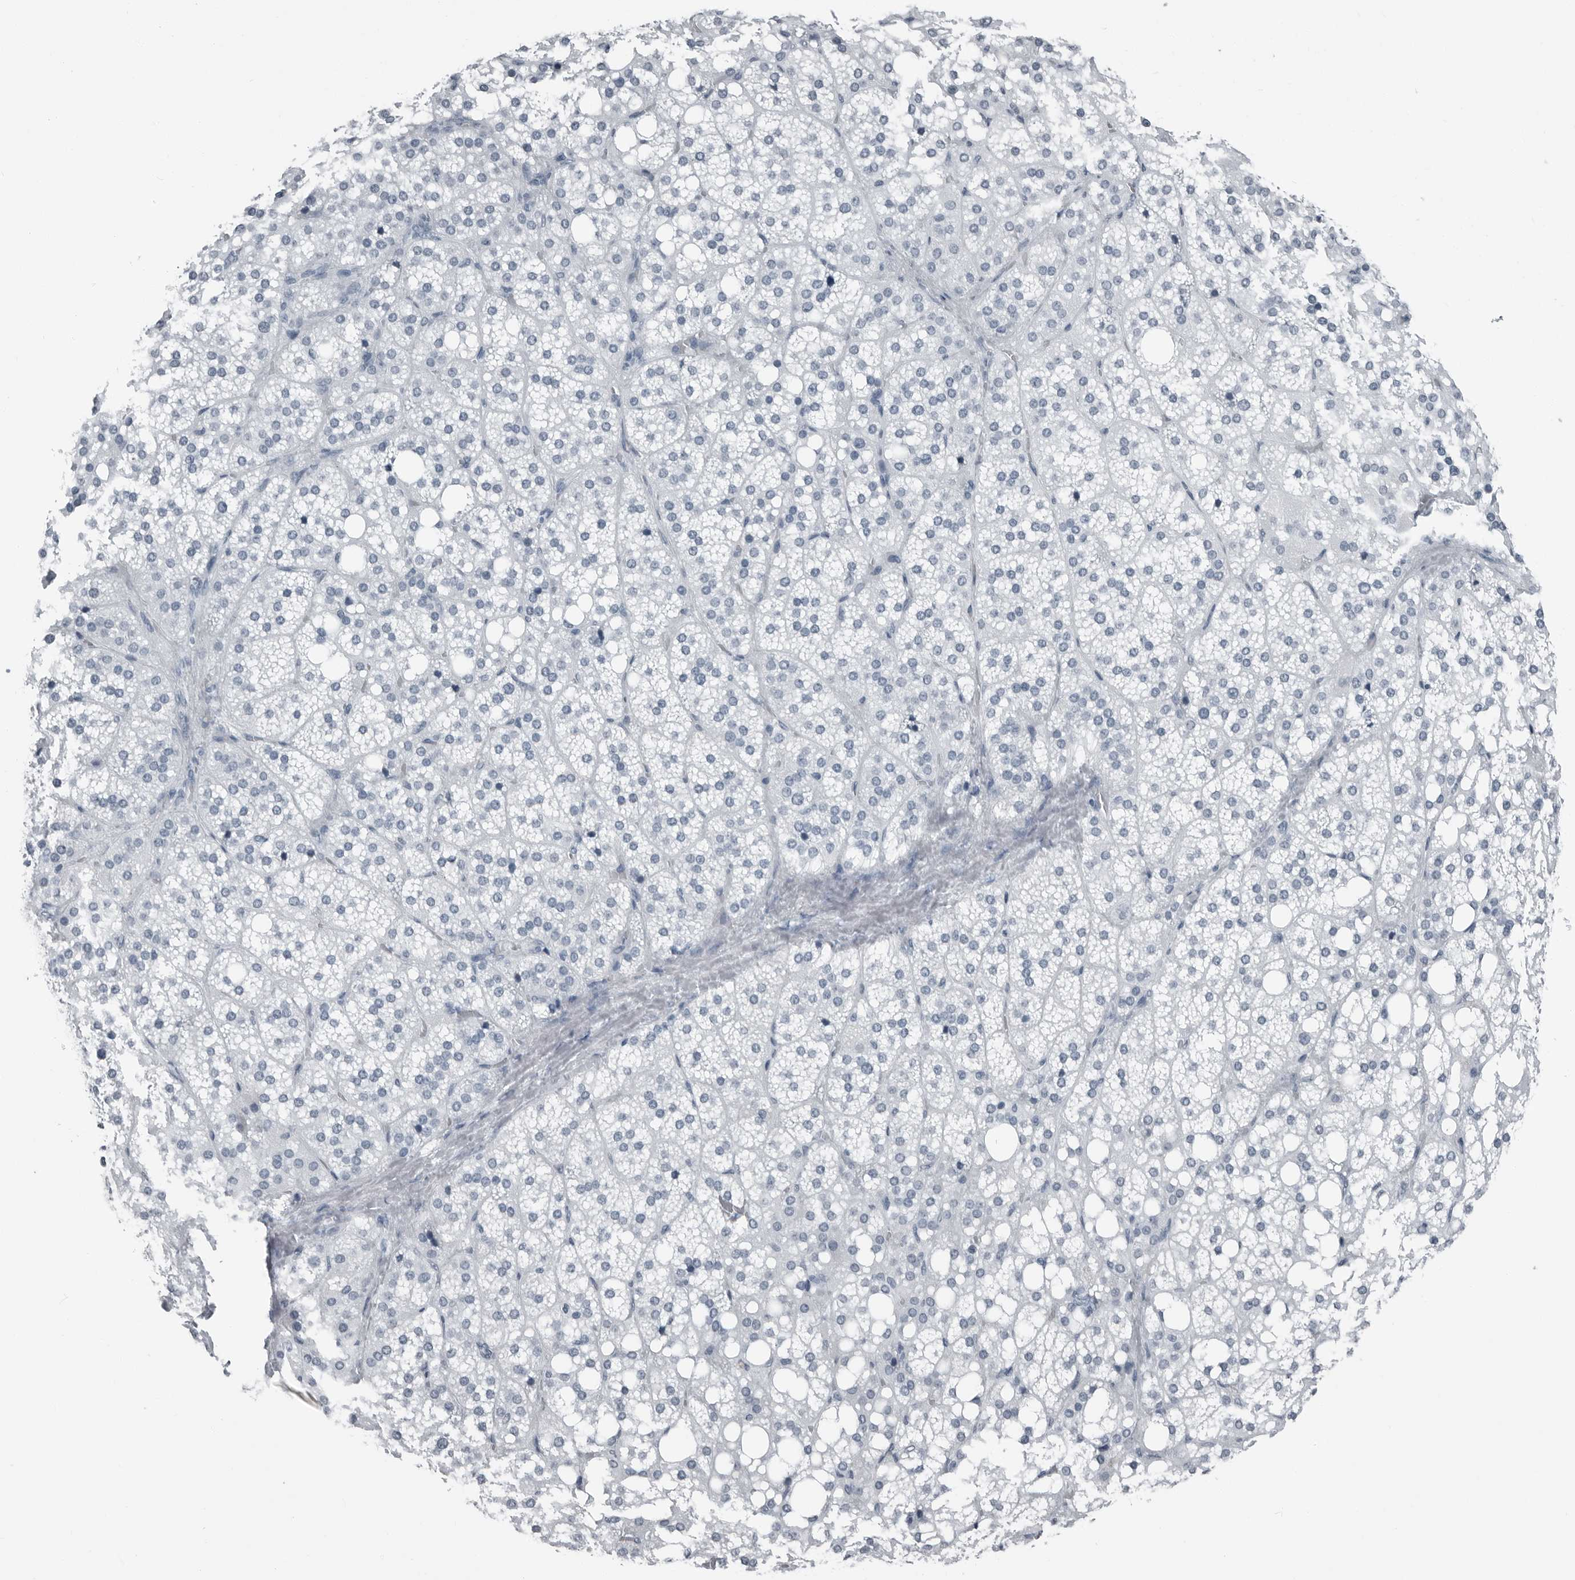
{"staining": {"intensity": "negative", "quantity": "none", "location": "none"}, "tissue": "adrenal gland", "cell_type": "Glandular cells", "image_type": "normal", "snomed": [{"axis": "morphology", "description": "Normal tissue, NOS"}, {"axis": "topography", "description": "Adrenal gland"}], "caption": "An immunohistochemistry micrograph of normal adrenal gland is shown. There is no staining in glandular cells of adrenal gland. The staining was performed using DAB to visualize the protein expression in brown, while the nuclei were stained in blue with hematoxylin (Magnification: 20x).", "gene": "PRSS1", "patient": {"sex": "female", "age": 59}}